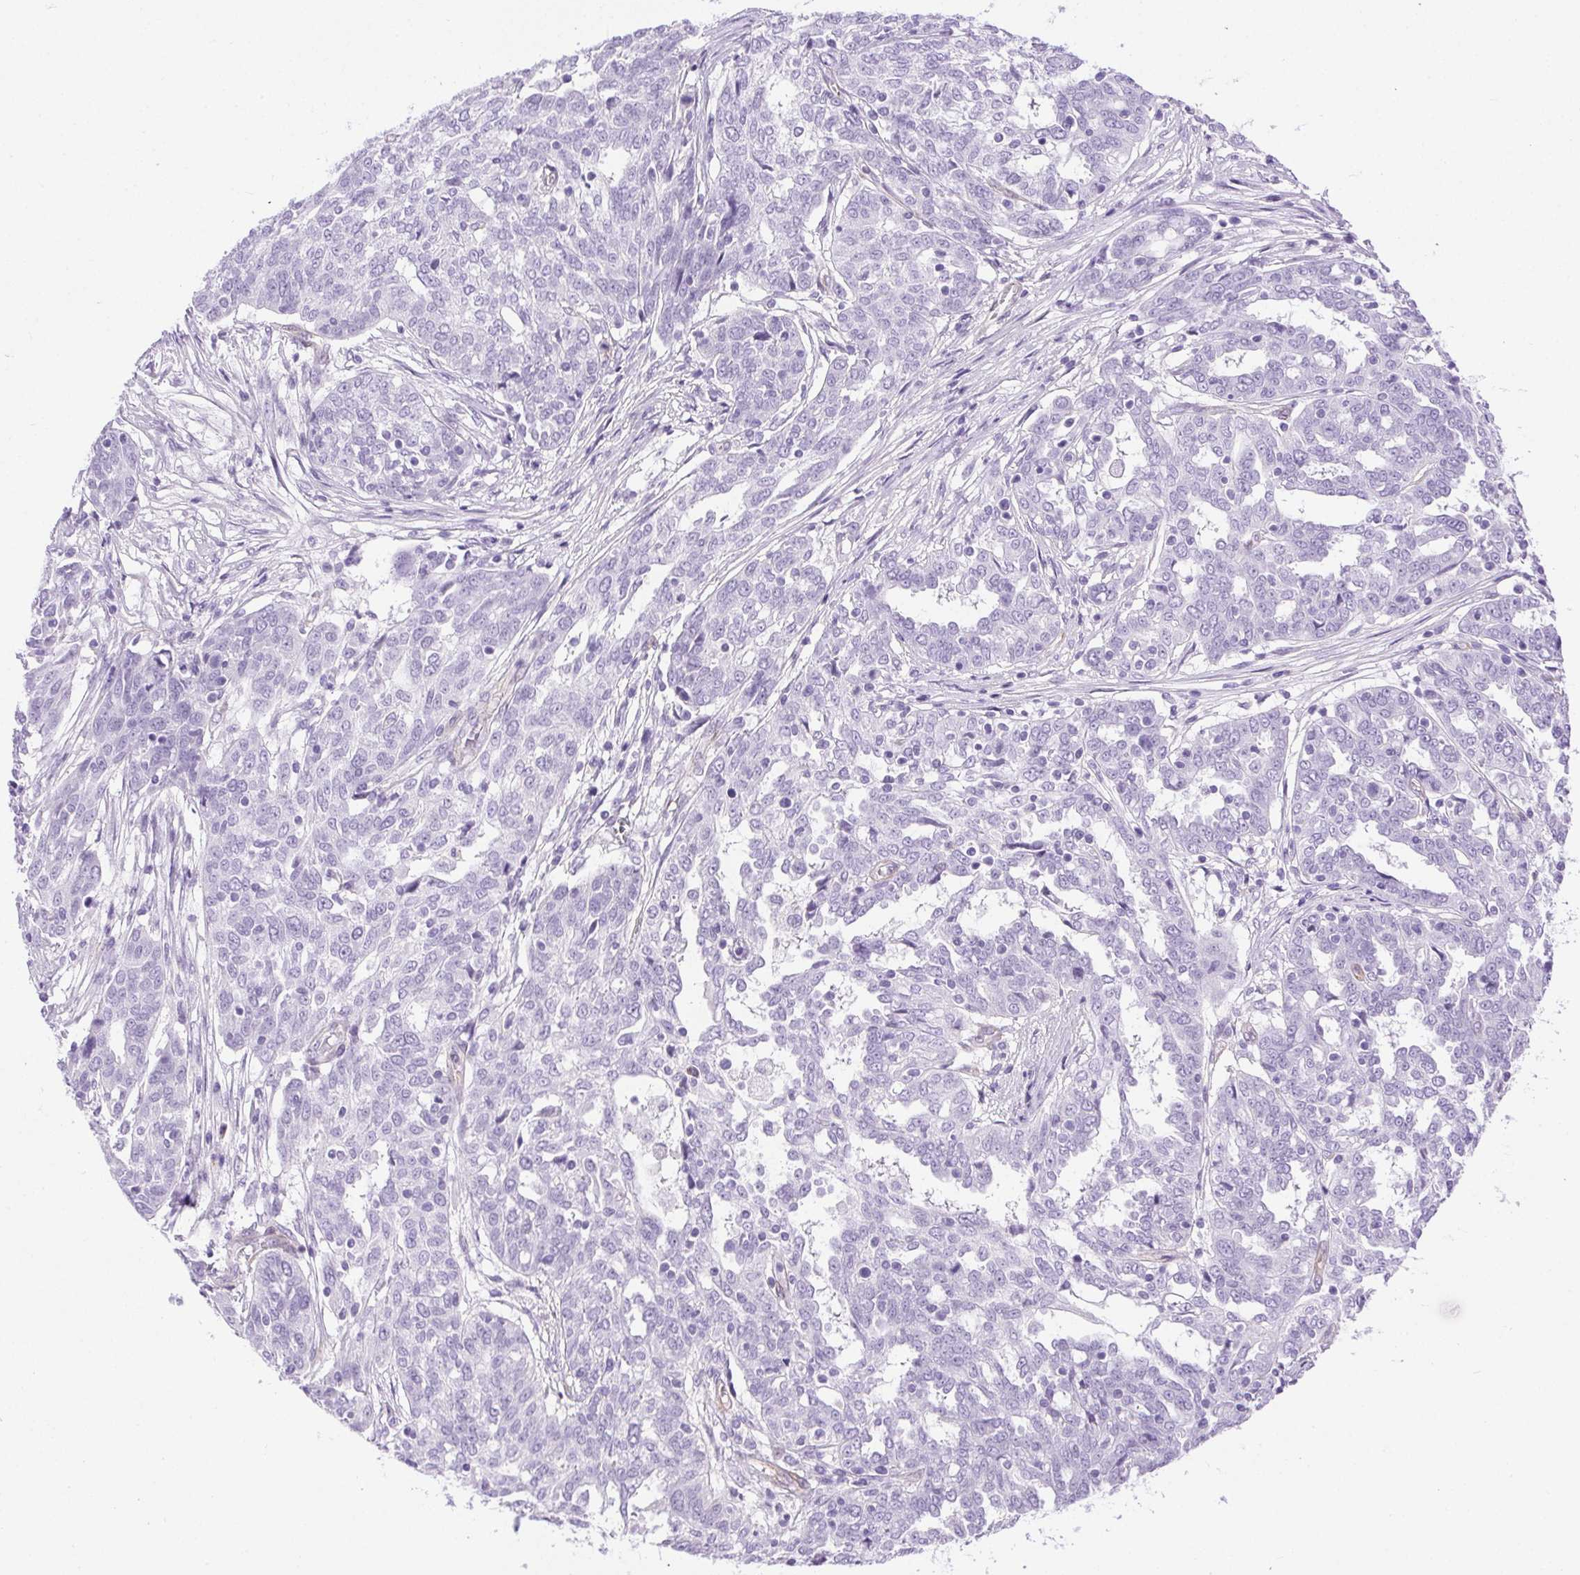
{"staining": {"intensity": "negative", "quantity": "none", "location": "none"}, "tissue": "ovarian cancer", "cell_type": "Tumor cells", "image_type": "cancer", "snomed": [{"axis": "morphology", "description": "Cystadenocarcinoma, serous, NOS"}, {"axis": "topography", "description": "Ovary"}], "caption": "Tumor cells are negative for protein expression in human serous cystadenocarcinoma (ovarian).", "gene": "SHCBP1L", "patient": {"sex": "female", "age": 67}}